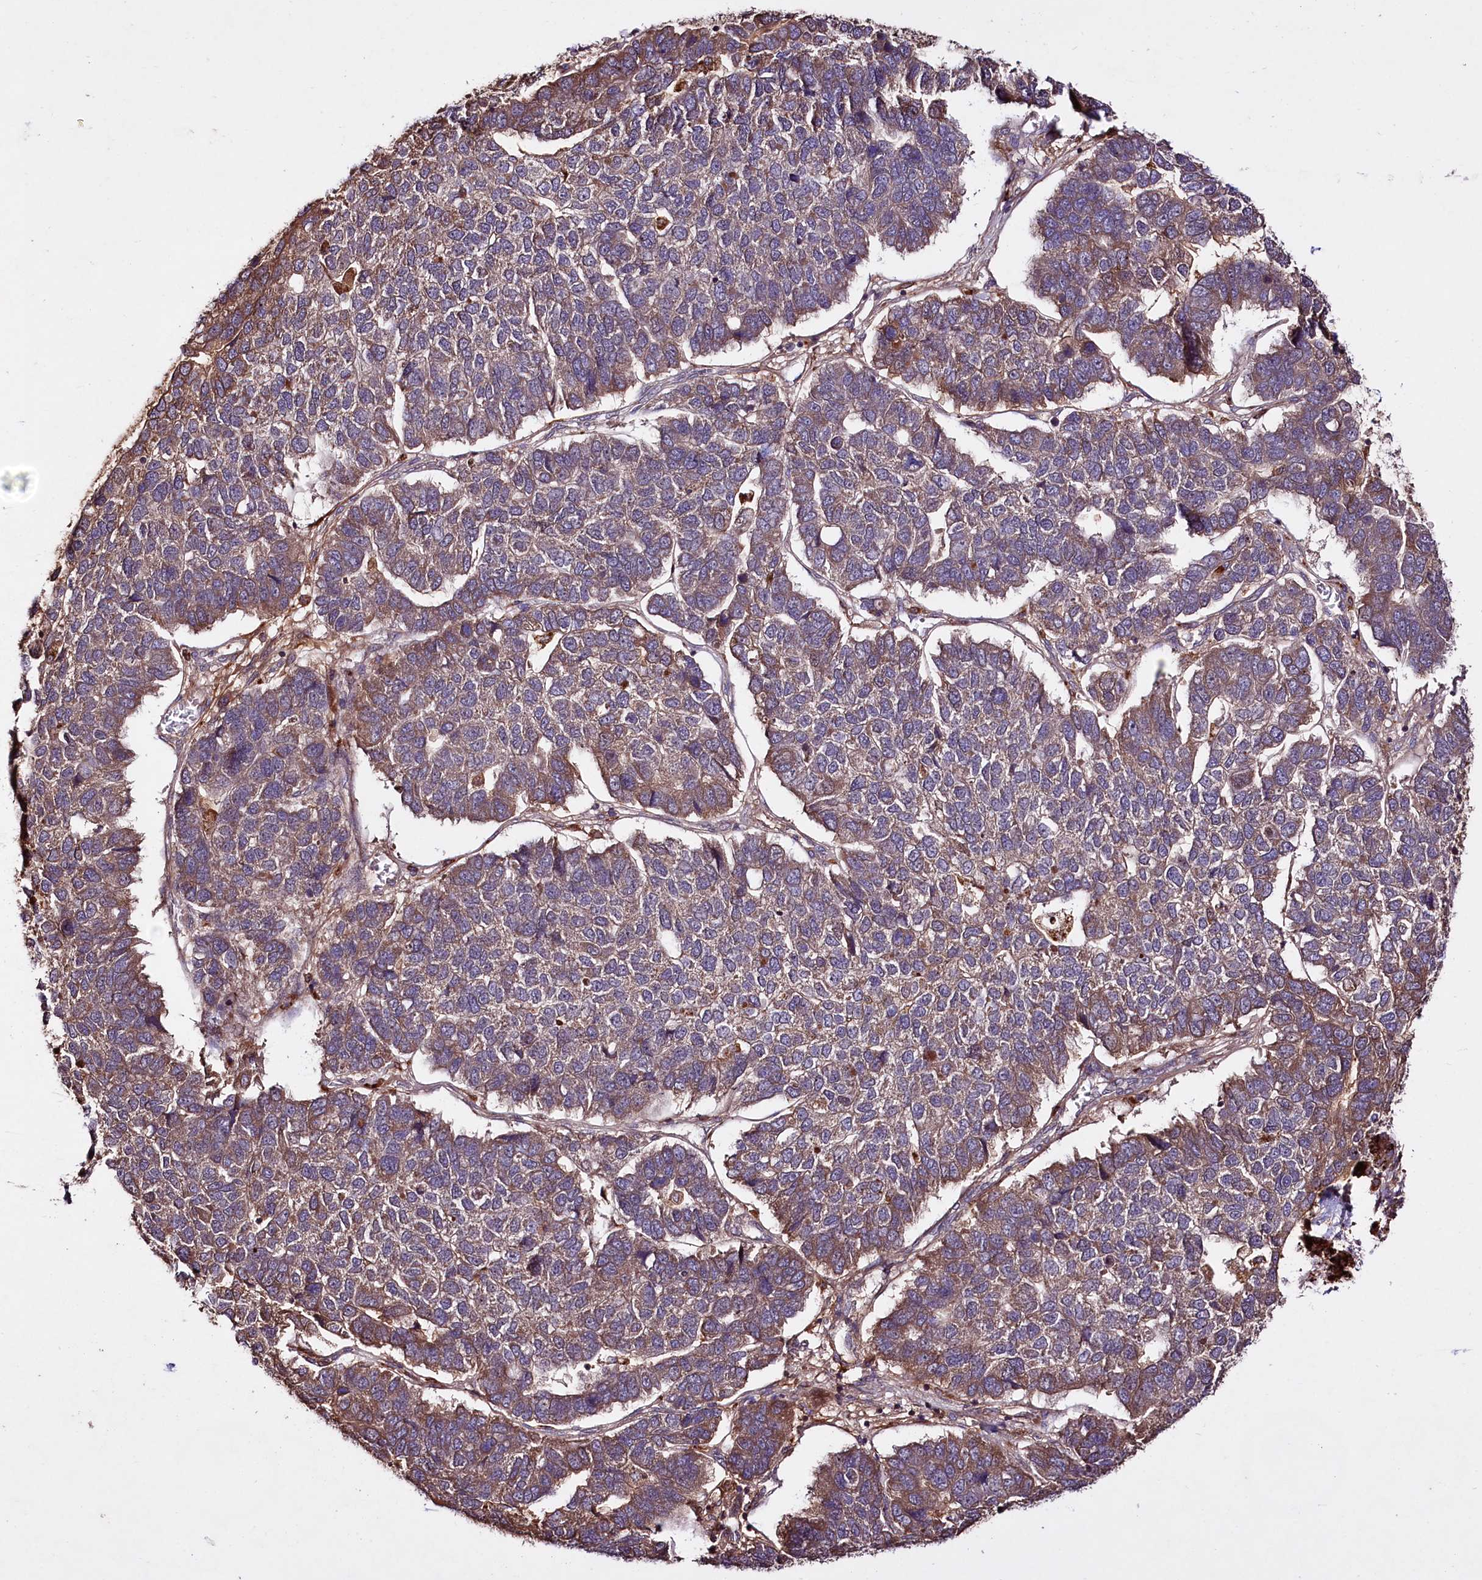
{"staining": {"intensity": "moderate", "quantity": ">75%", "location": "cytoplasmic/membranous"}, "tissue": "pancreatic cancer", "cell_type": "Tumor cells", "image_type": "cancer", "snomed": [{"axis": "morphology", "description": "Adenocarcinoma, NOS"}, {"axis": "topography", "description": "Pancreas"}], "caption": "Brown immunohistochemical staining in pancreatic cancer (adenocarcinoma) reveals moderate cytoplasmic/membranous expression in about >75% of tumor cells. (Brightfield microscopy of DAB IHC at high magnification).", "gene": "TNPO3", "patient": {"sex": "female", "age": 61}}